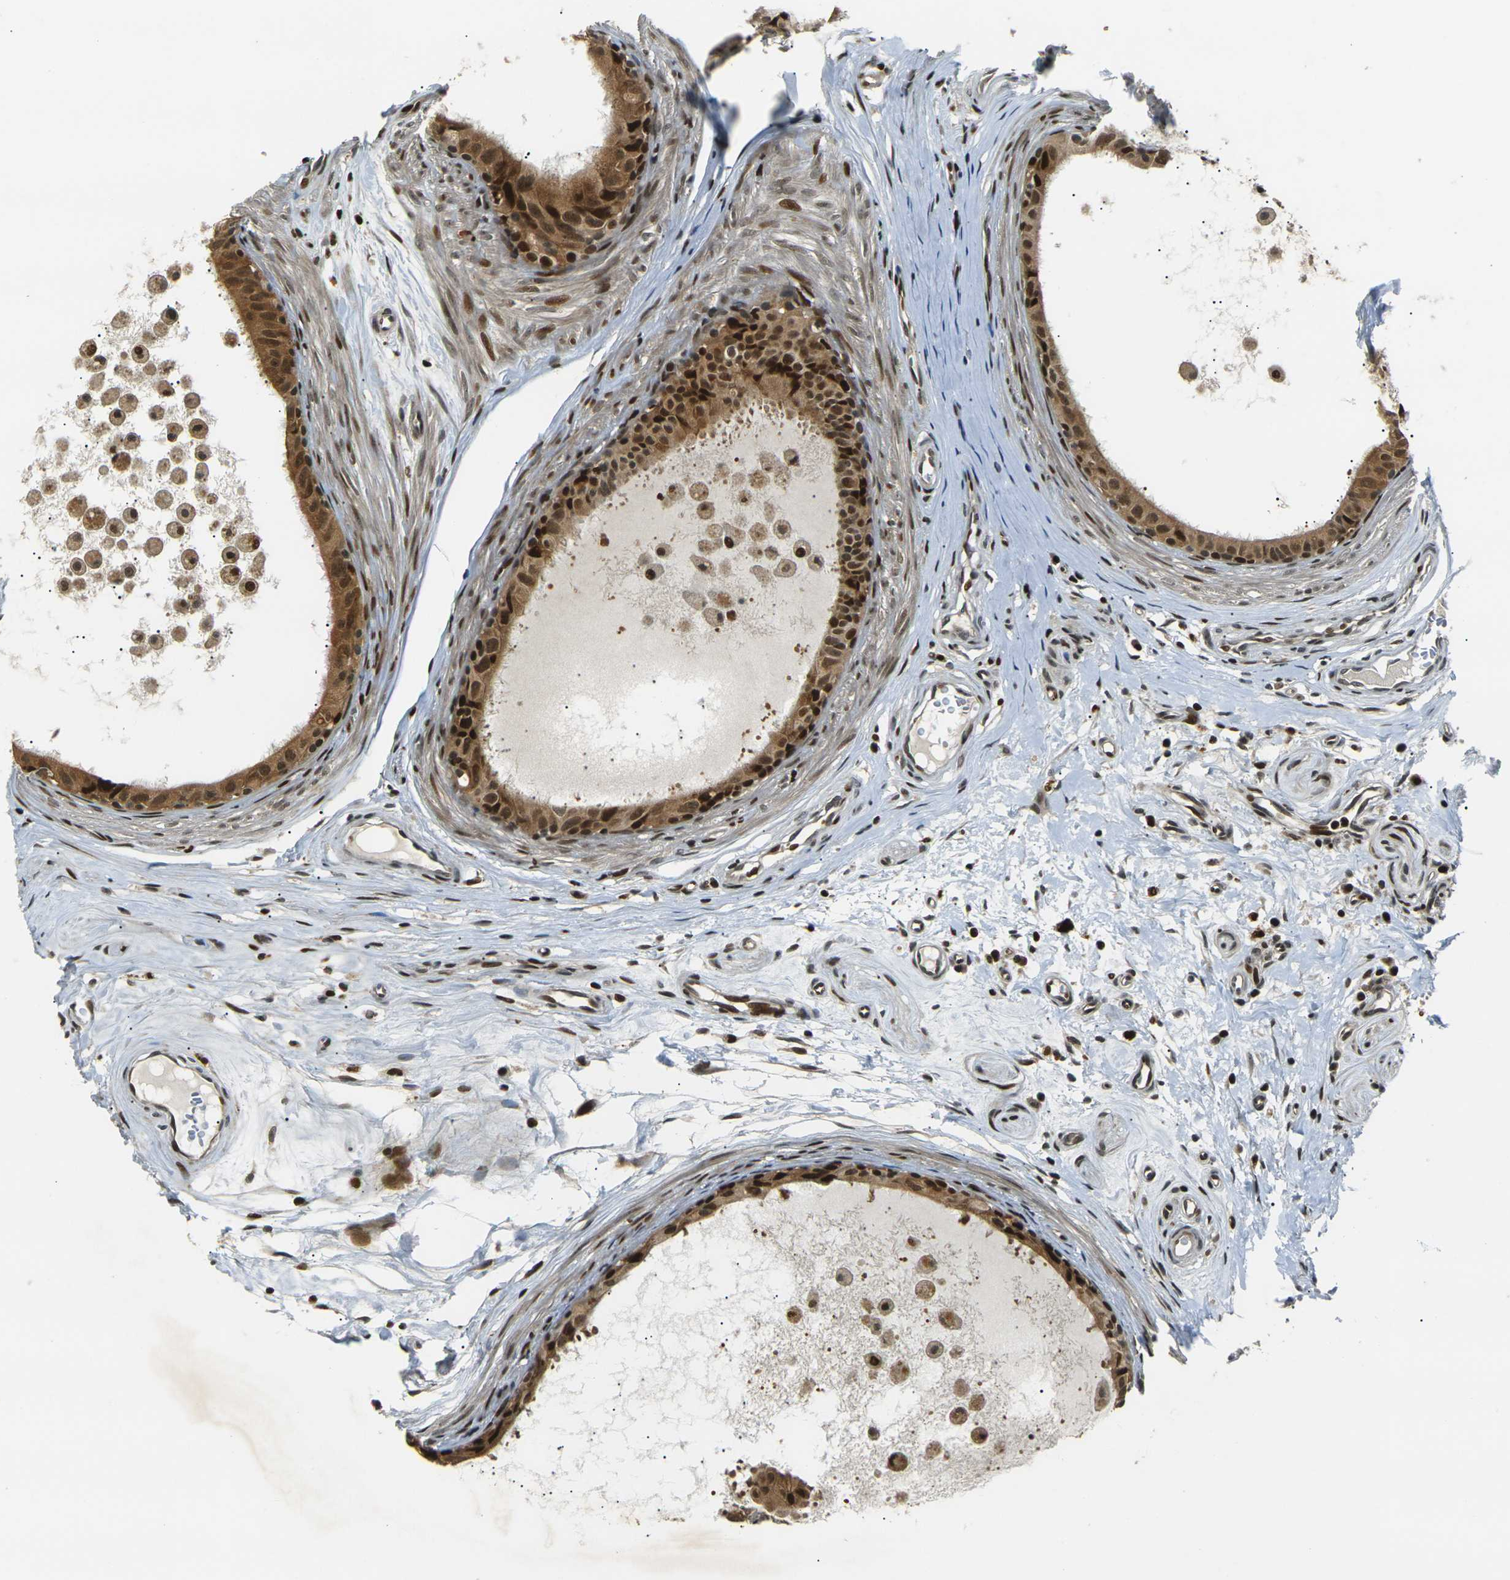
{"staining": {"intensity": "strong", "quantity": ">75%", "location": "cytoplasmic/membranous,nuclear"}, "tissue": "epididymis", "cell_type": "Glandular cells", "image_type": "normal", "snomed": [{"axis": "morphology", "description": "Normal tissue, NOS"}, {"axis": "morphology", "description": "Inflammation, NOS"}, {"axis": "topography", "description": "Epididymis"}], "caption": "DAB (3,3'-diaminobenzidine) immunohistochemical staining of unremarkable human epididymis demonstrates strong cytoplasmic/membranous,nuclear protein staining in about >75% of glandular cells. (DAB (3,3'-diaminobenzidine) IHC, brown staining for protein, blue staining for nuclei).", "gene": "ACTL6A", "patient": {"sex": "male", "age": 85}}